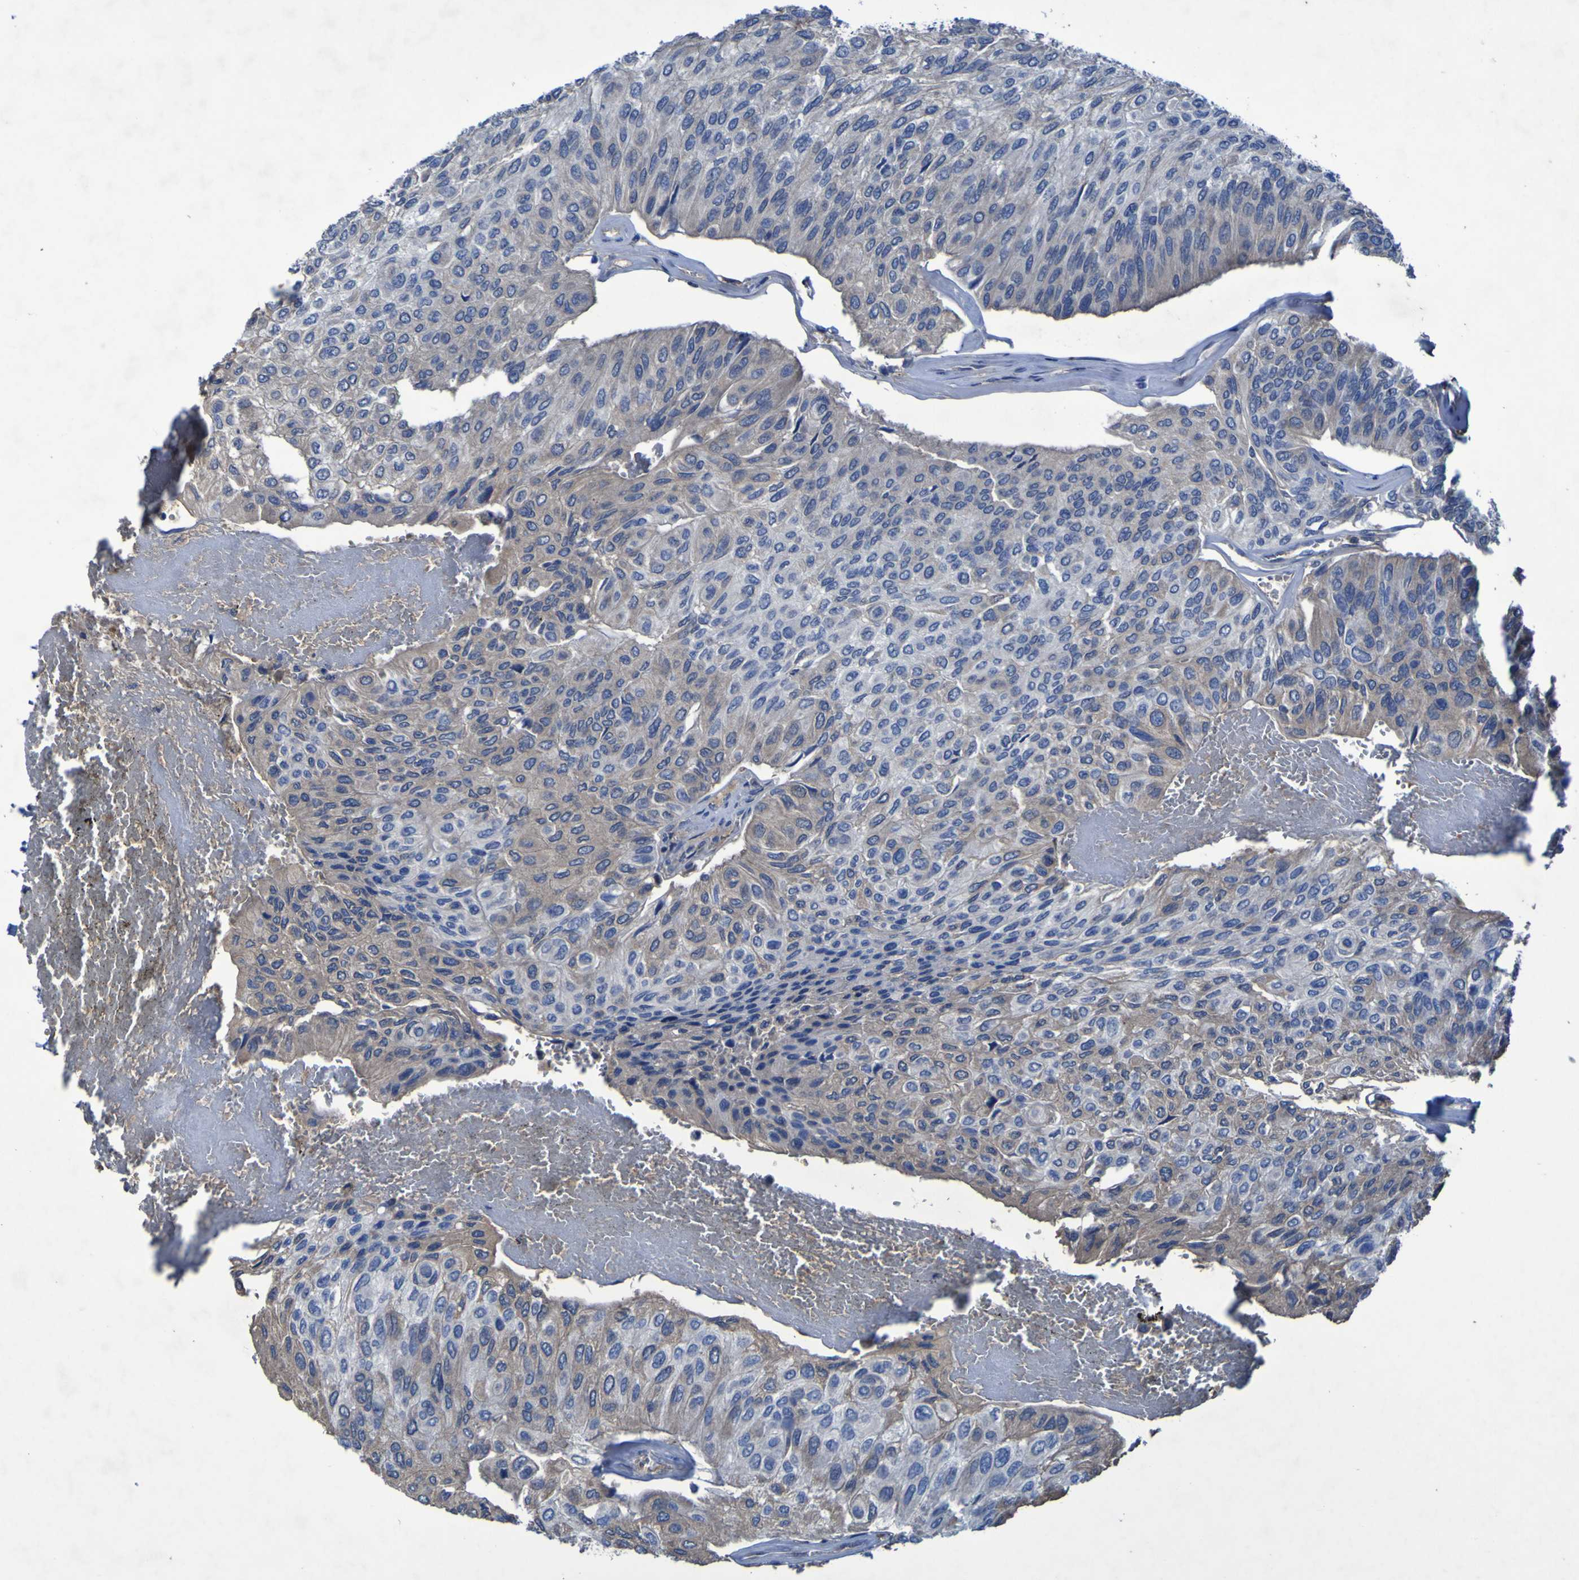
{"staining": {"intensity": "weak", "quantity": "<25%", "location": "cytoplasmic/membranous"}, "tissue": "urothelial cancer", "cell_type": "Tumor cells", "image_type": "cancer", "snomed": [{"axis": "morphology", "description": "Urothelial carcinoma, High grade"}, {"axis": "topography", "description": "Urinary bladder"}], "caption": "Tumor cells are negative for brown protein staining in high-grade urothelial carcinoma. Nuclei are stained in blue.", "gene": "SGK2", "patient": {"sex": "male", "age": 66}}